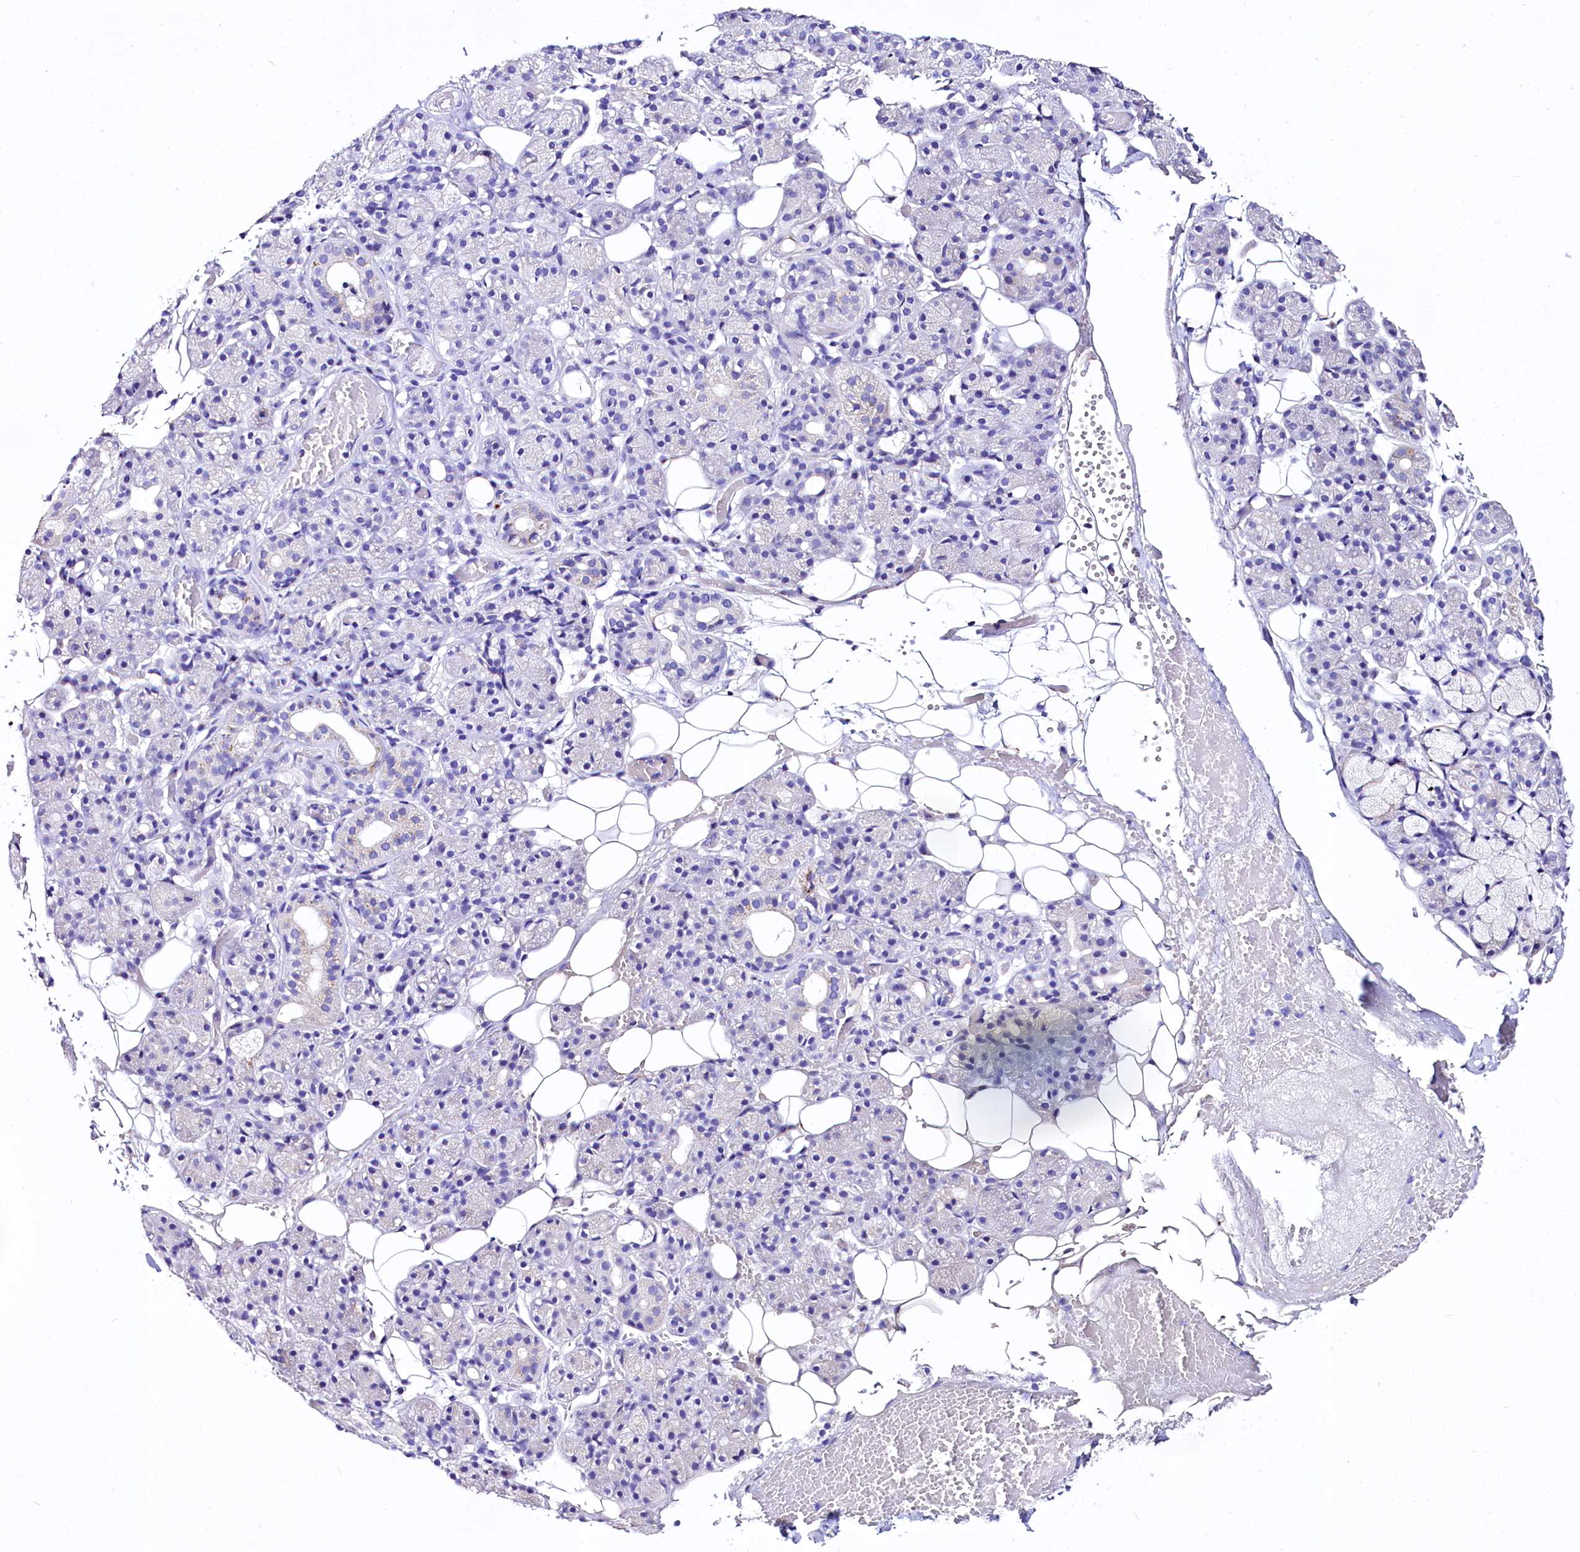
{"staining": {"intensity": "negative", "quantity": "none", "location": "none"}, "tissue": "salivary gland", "cell_type": "Glandular cells", "image_type": "normal", "snomed": [{"axis": "morphology", "description": "Normal tissue, NOS"}, {"axis": "topography", "description": "Salivary gland"}], "caption": "This is an immunohistochemistry photomicrograph of unremarkable human salivary gland. There is no staining in glandular cells.", "gene": "A2ML1", "patient": {"sex": "male", "age": 63}}